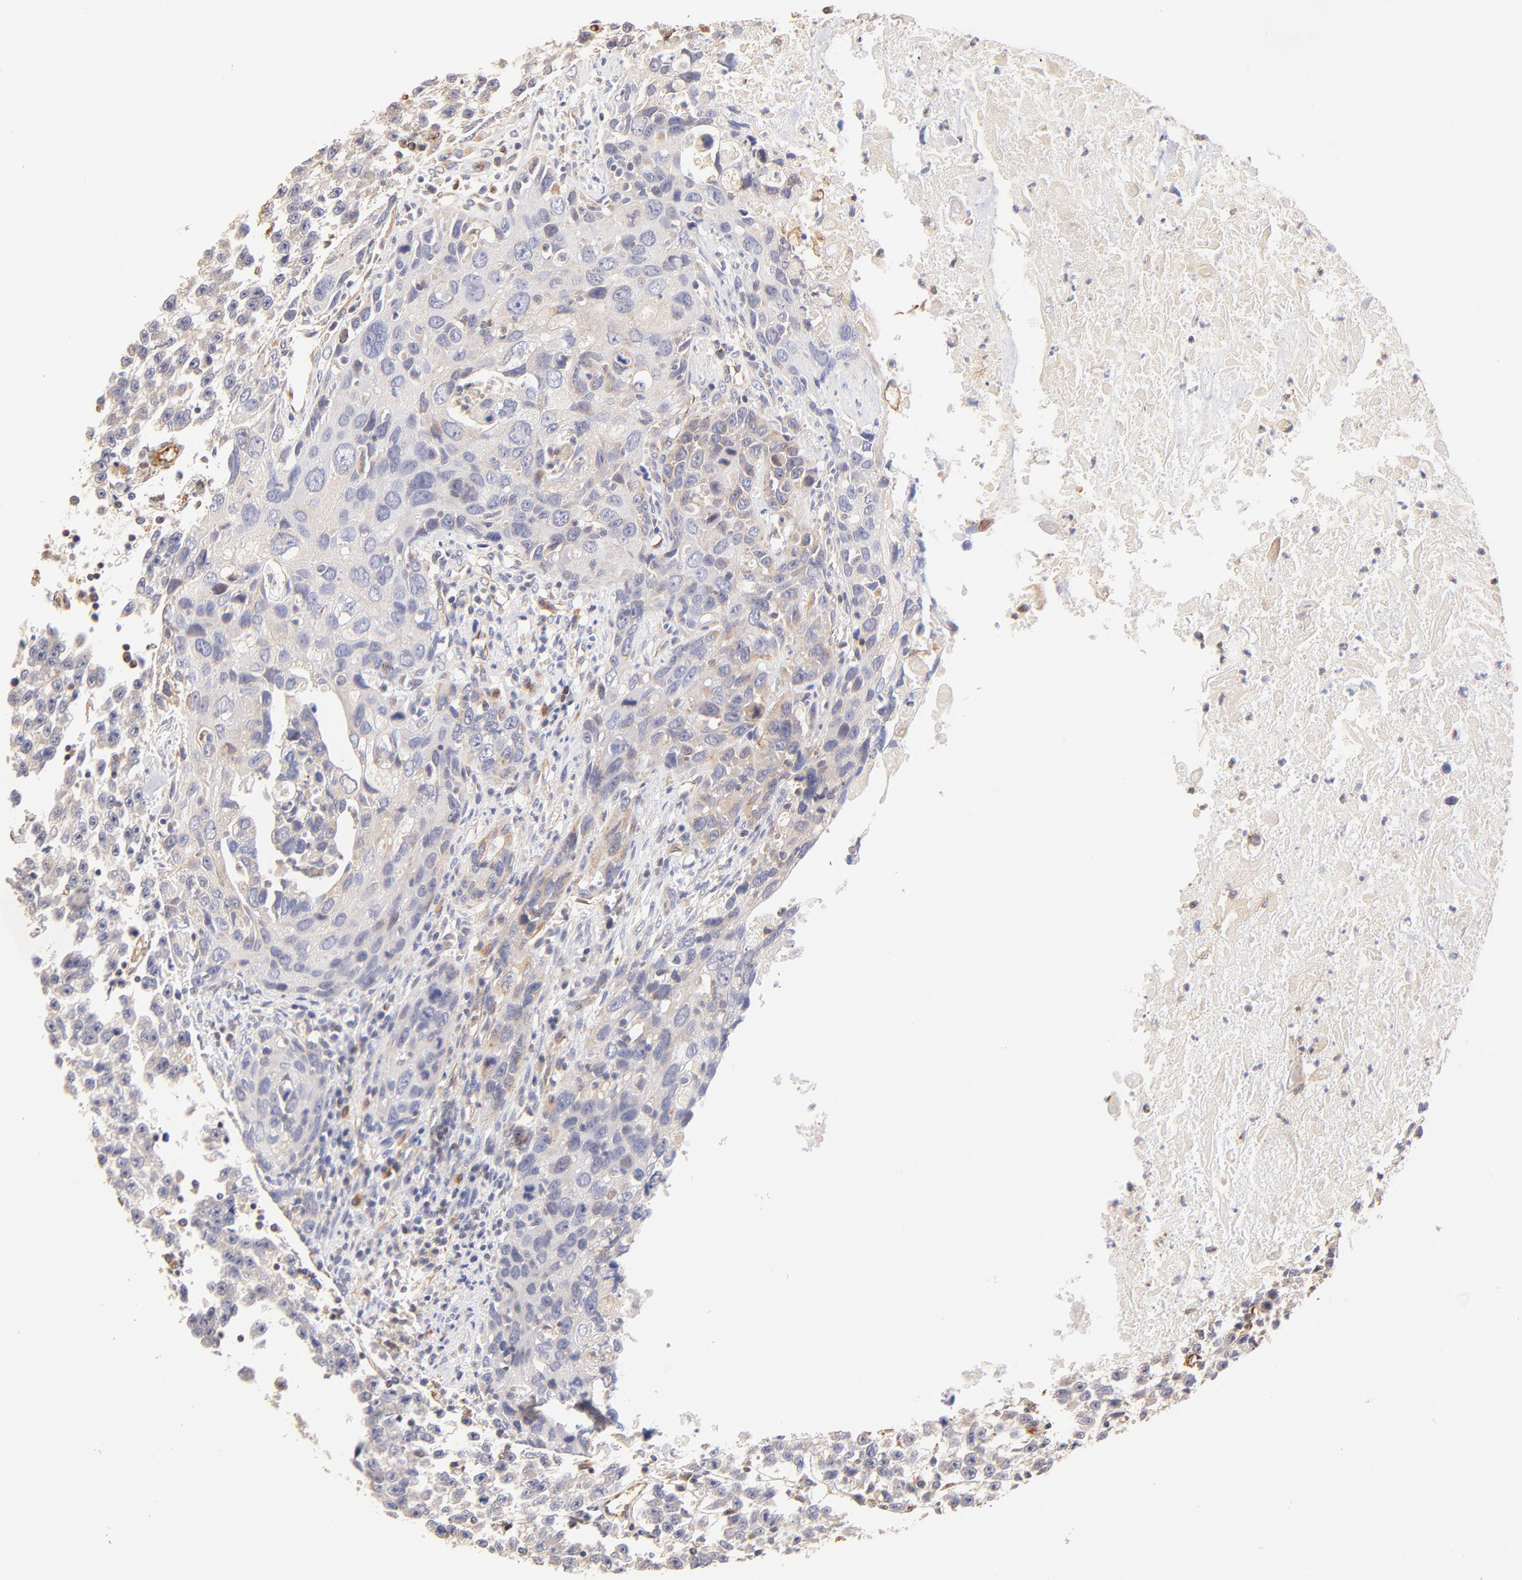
{"staining": {"intensity": "weak", "quantity": ">75%", "location": "cytoplasmic/membranous"}, "tissue": "urothelial cancer", "cell_type": "Tumor cells", "image_type": "cancer", "snomed": [{"axis": "morphology", "description": "Urothelial carcinoma, High grade"}, {"axis": "topography", "description": "Urinary bladder"}], "caption": "Weak cytoplasmic/membranous protein staining is present in about >75% of tumor cells in urothelial cancer.", "gene": "TNFAIP3", "patient": {"sex": "male", "age": 71}}